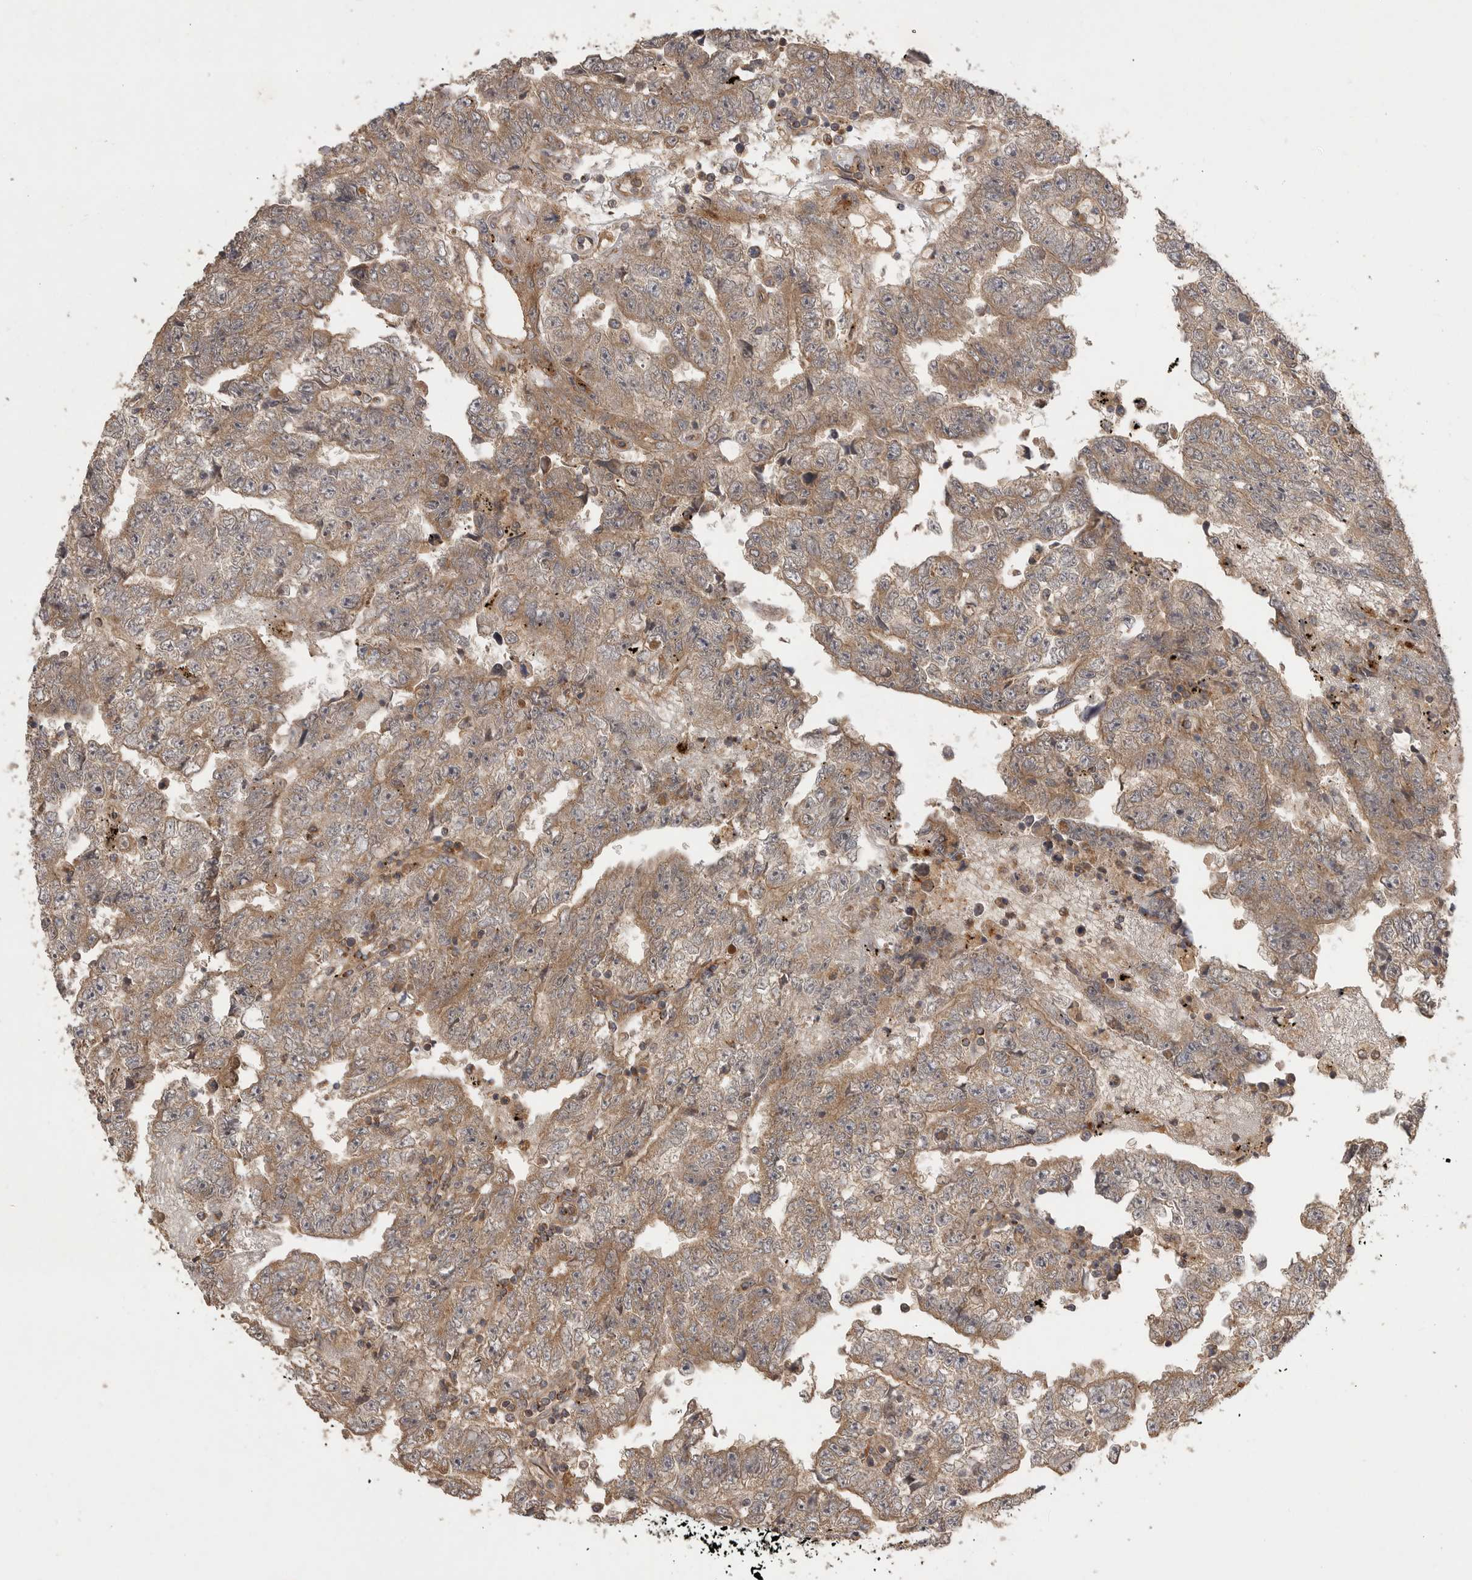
{"staining": {"intensity": "moderate", "quantity": ">75%", "location": "cytoplasmic/membranous"}, "tissue": "testis cancer", "cell_type": "Tumor cells", "image_type": "cancer", "snomed": [{"axis": "morphology", "description": "Carcinoma, Embryonal, NOS"}, {"axis": "topography", "description": "Testis"}], "caption": "Testis cancer stained for a protein (brown) displays moderate cytoplasmic/membranous positive expression in approximately >75% of tumor cells.", "gene": "ZNF232", "patient": {"sex": "male", "age": 25}}